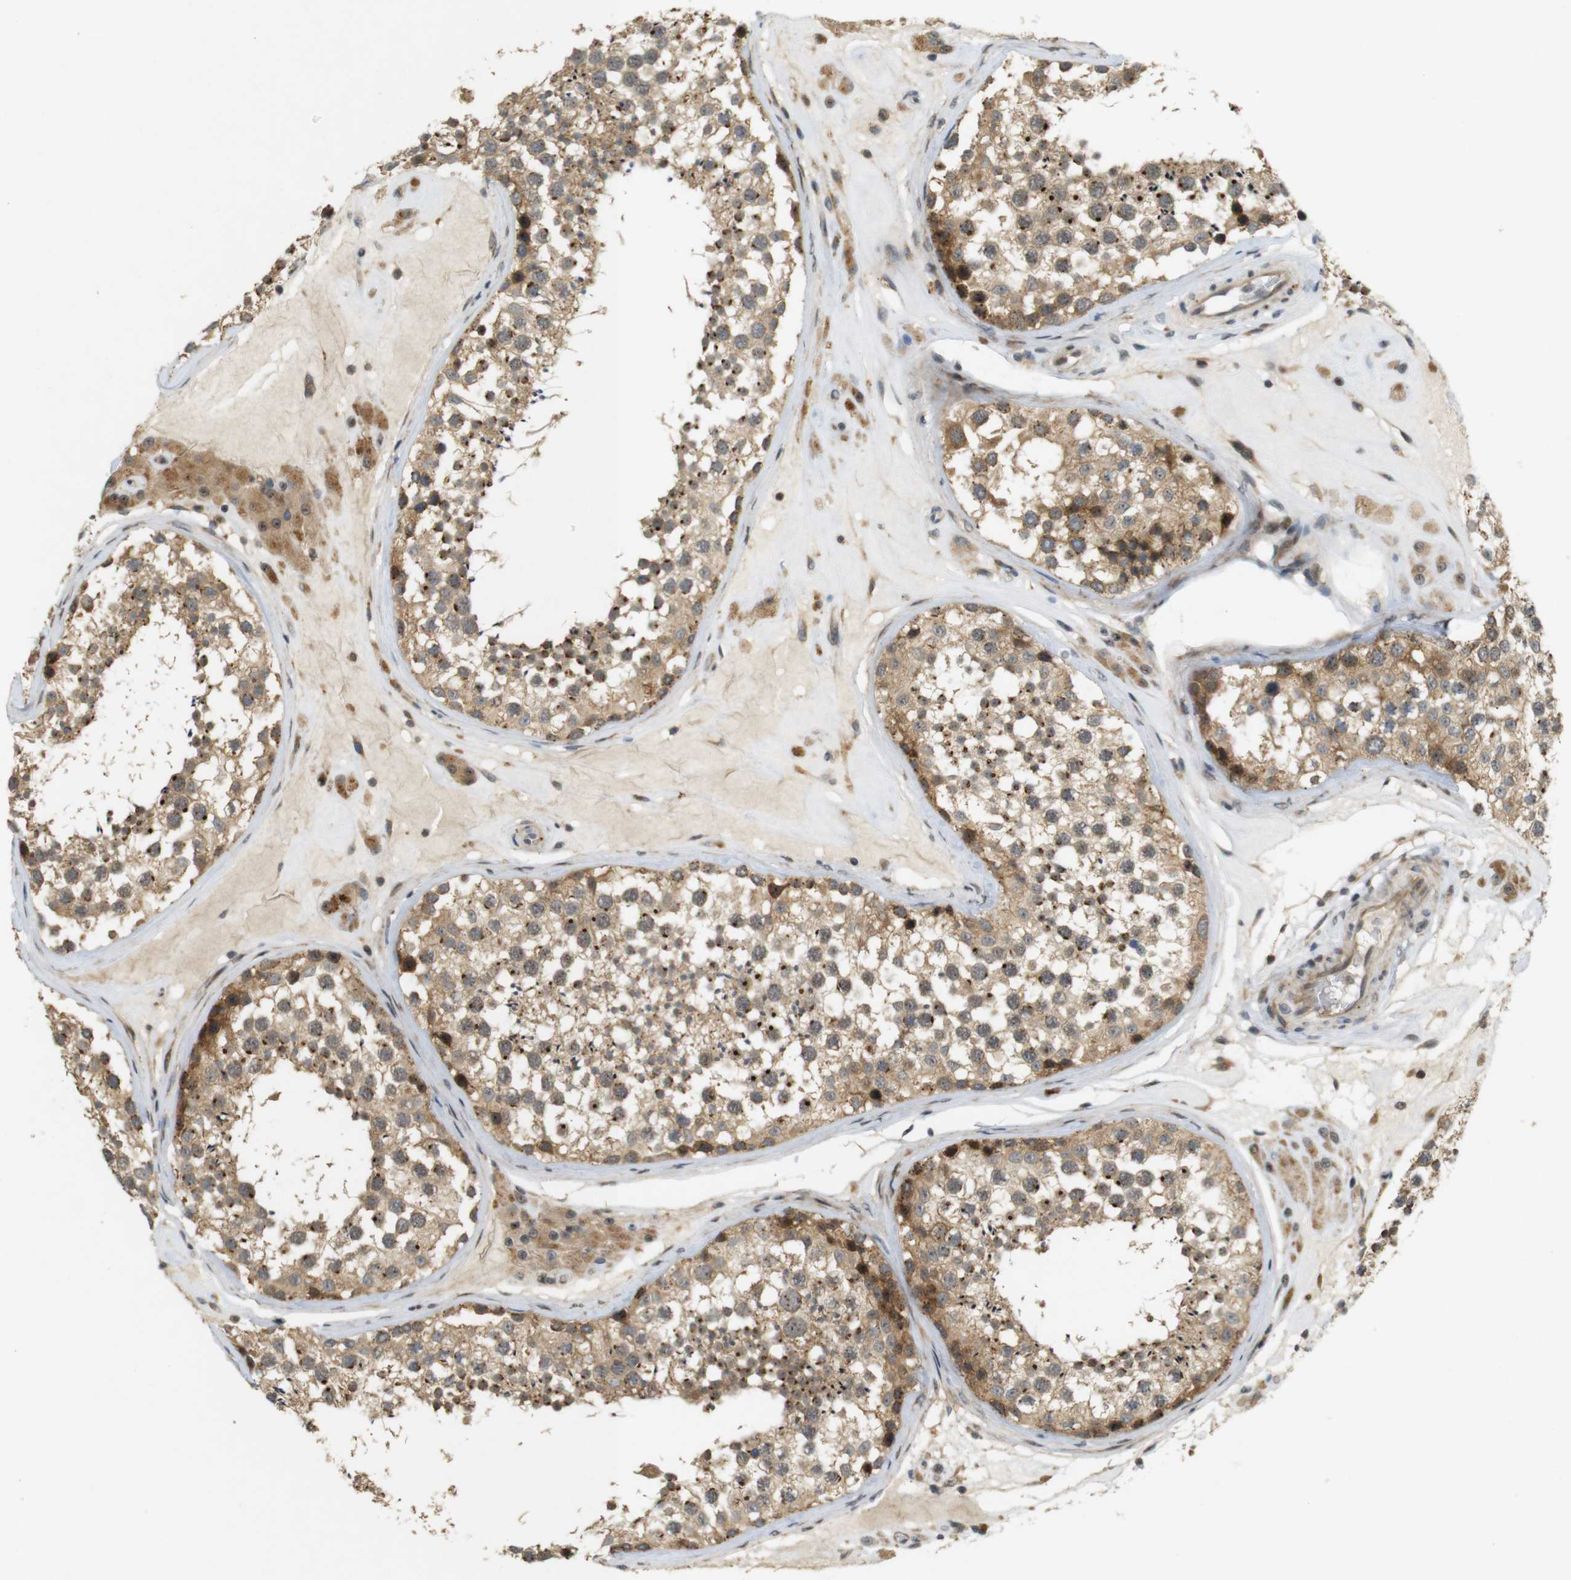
{"staining": {"intensity": "moderate", "quantity": ">75%", "location": "cytoplasmic/membranous,nuclear"}, "tissue": "testis", "cell_type": "Cells in seminiferous ducts", "image_type": "normal", "snomed": [{"axis": "morphology", "description": "Normal tissue, NOS"}, {"axis": "topography", "description": "Testis"}], "caption": "Moderate cytoplasmic/membranous,nuclear expression for a protein is identified in approximately >75% of cells in seminiferous ducts of unremarkable testis using immunohistochemistry (IHC).", "gene": "TMX3", "patient": {"sex": "male", "age": 46}}